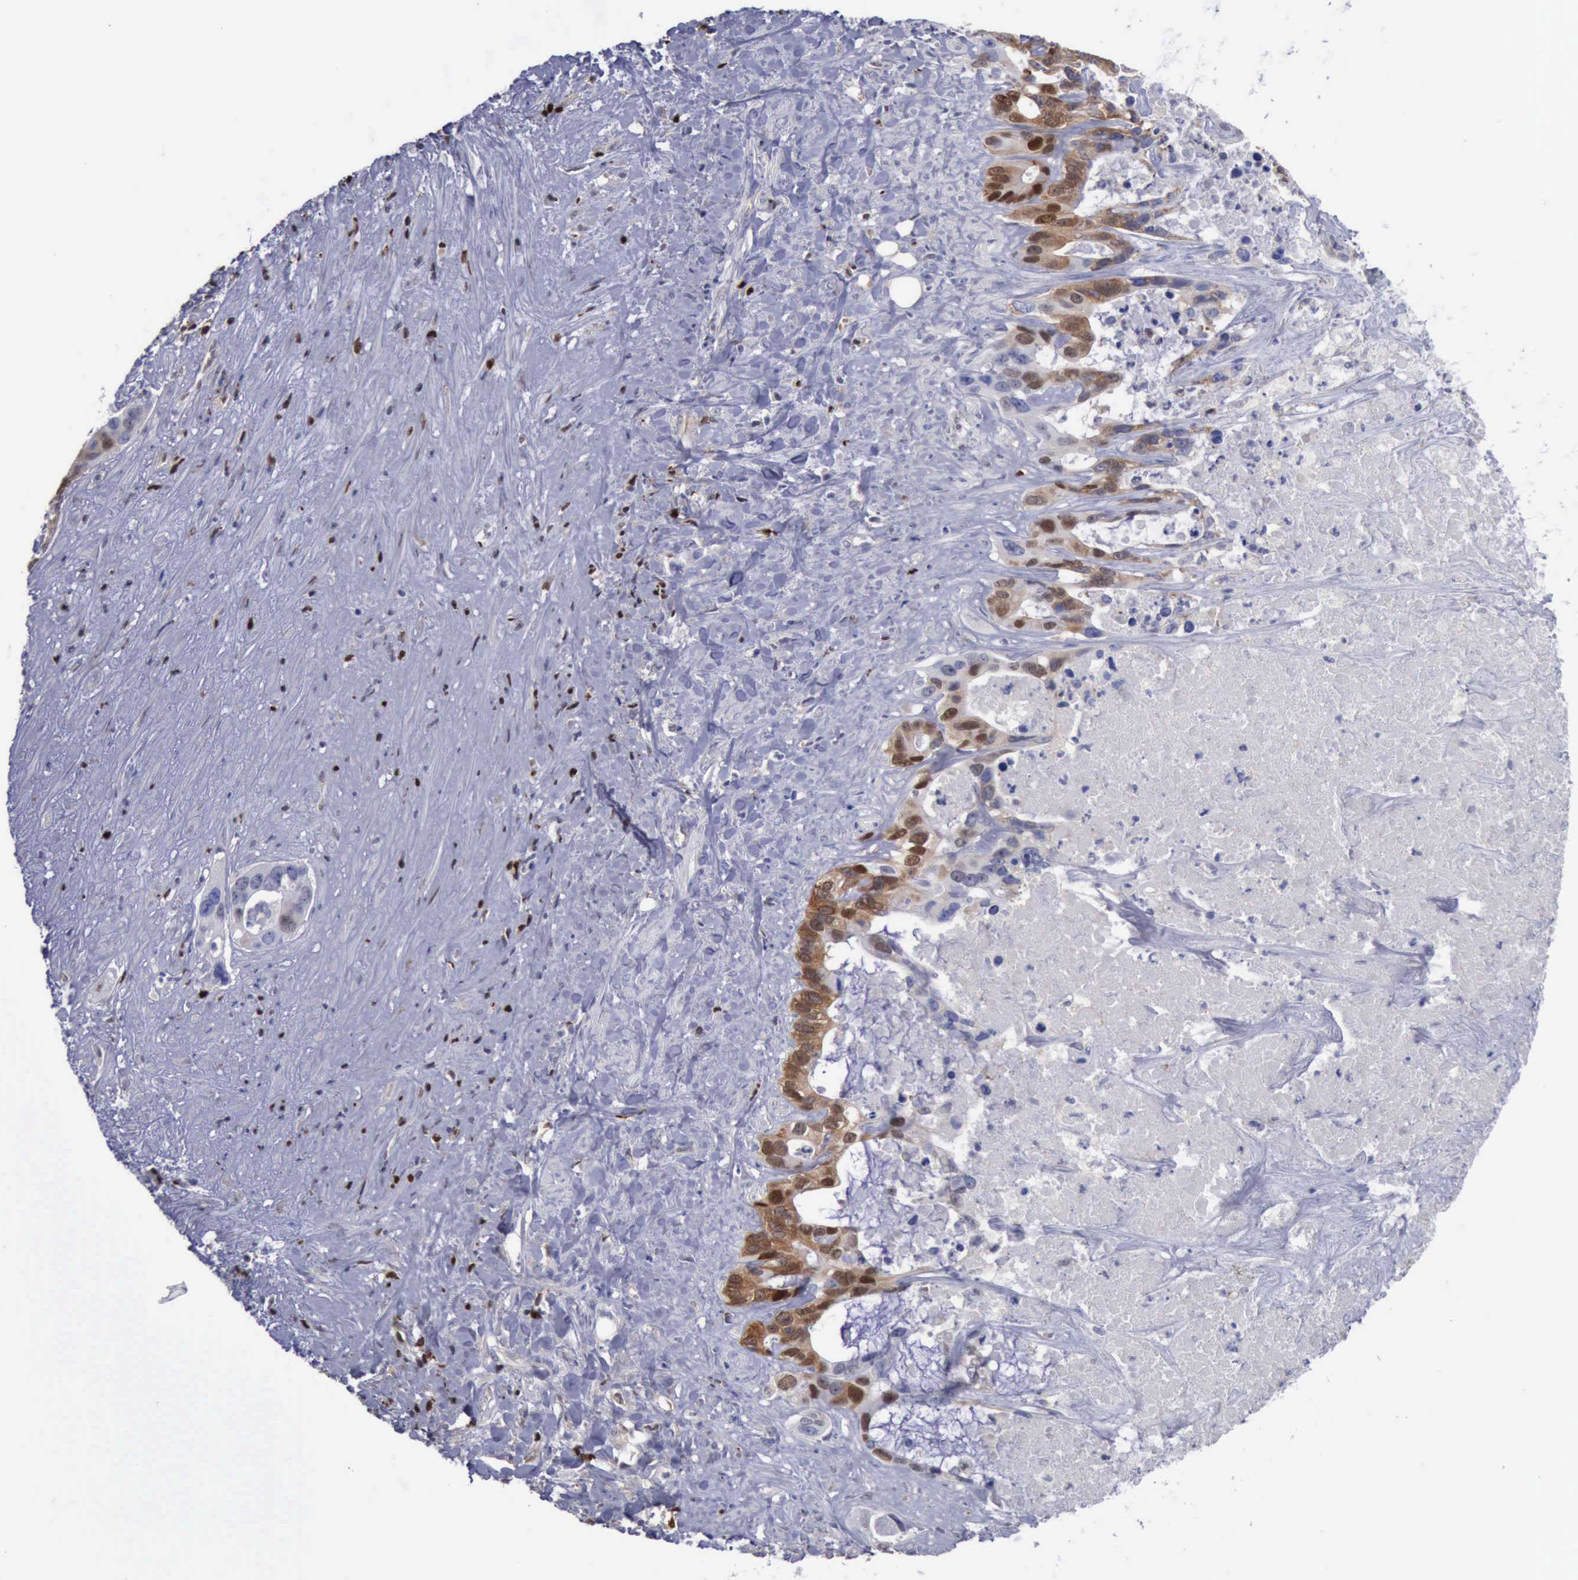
{"staining": {"intensity": "strong", "quantity": ">75%", "location": "cytoplasmic/membranous,nuclear"}, "tissue": "liver cancer", "cell_type": "Tumor cells", "image_type": "cancer", "snomed": [{"axis": "morphology", "description": "Cholangiocarcinoma"}, {"axis": "topography", "description": "Liver"}], "caption": "This is an image of immunohistochemistry staining of liver cholangiocarcinoma, which shows strong staining in the cytoplasmic/membranous and nuclear of tumor cells.", "gene": "PDCD4", "patient": {"sex": "female", "age": 65}}